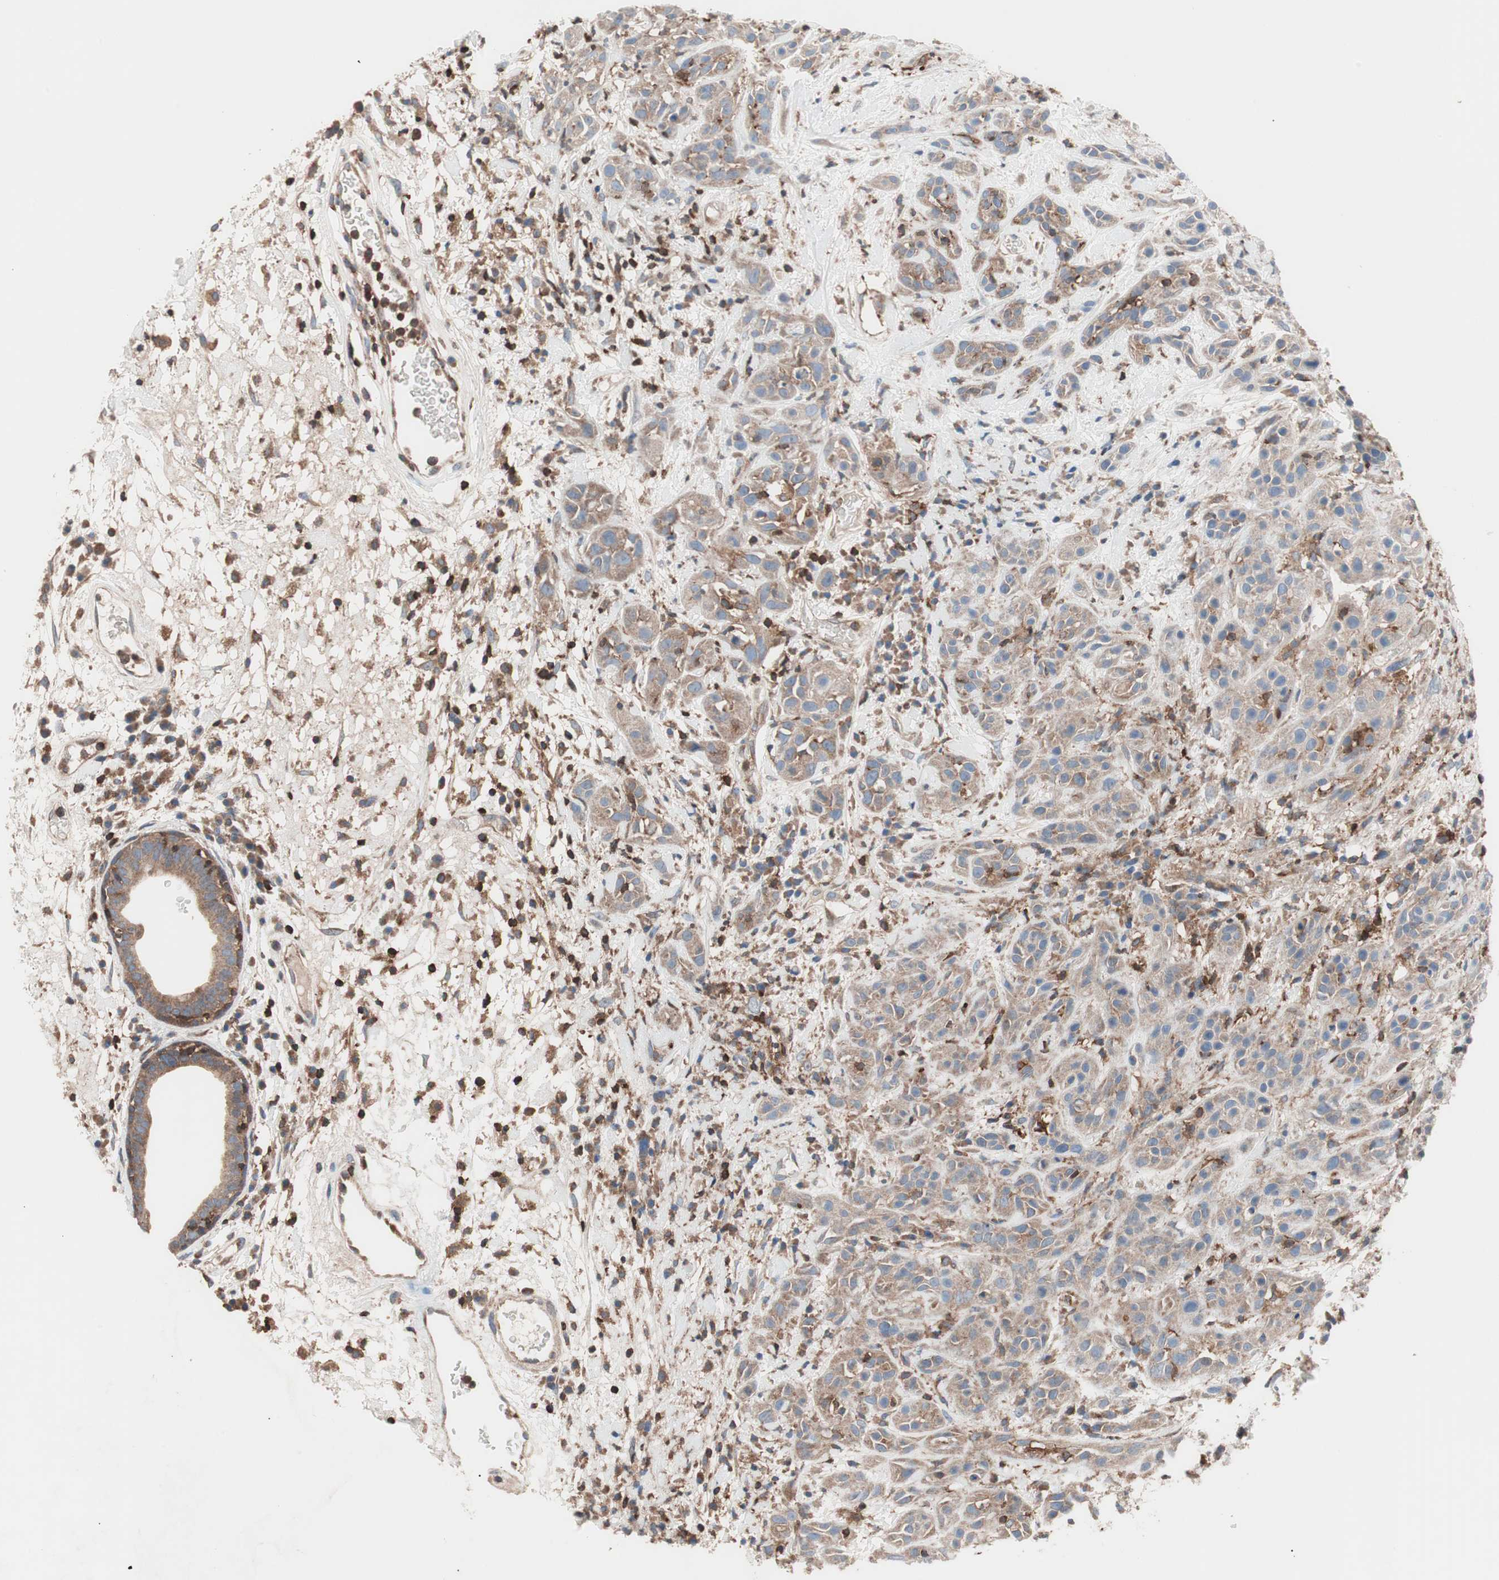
{"staining": {"intensity": "moderate", "quantity": ">75%", "location": "cytoplasmic/membranous"}, "tissue": "head and neck cancer", "cell_type": "Tumor cells", "image_type": "cancer", "snomed": [{"axis": "morphology", "description": "Squamous cell carcinoma, NOS"}, {"axis": "topography", "description": "Head-Neck"}], "caption": "Protein expression analysis of head and neck cancer reveals moderate cytoplasmic/membranous expression in approximately >75% of tumor cells.", "gene": "PIK3R1", "patient": {"sex": "male", "age": 62}}